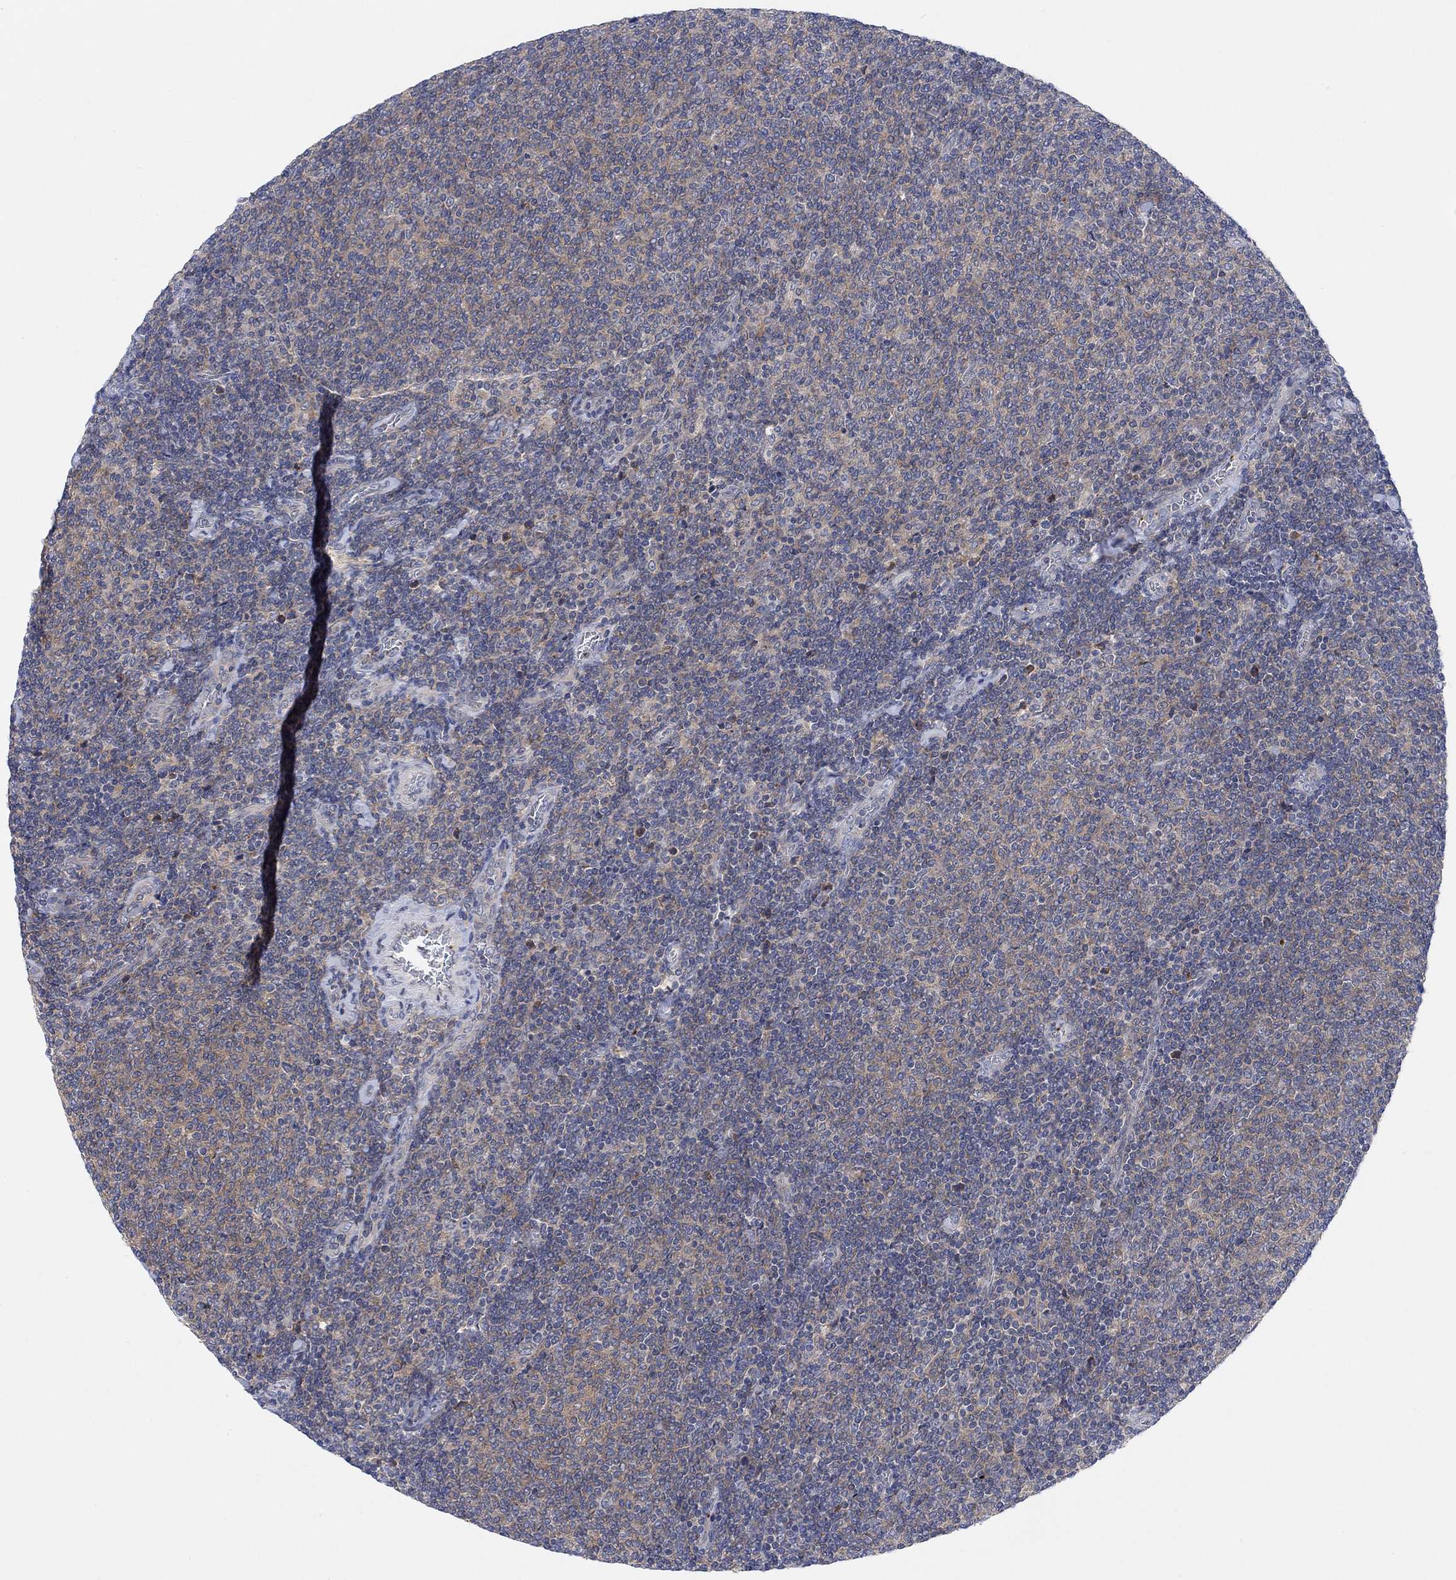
{"staining": {"intensity": "weak", "quantity": "25%-75%", "location": "cytoplasmic/membranous"}, "tissue": "lymphoma", "cell_type": "Tumor cells", "image_type": "cancer", "snomed": [{"axis": "morphology", "description": "Malignant lymphoma, non-Hodgkin's type, Low grade"}, {"axis": "topography", "description": "Lymph node"}], "caption": "A brown stain highlights weak cytoplasmic/membranous positivity of a protein in malignant lymphoma, non-Hodgkin's type (low-grade) tumor cells.", "gene": "PMFBP1", "patient": {"sex": "male", "age": 52}}